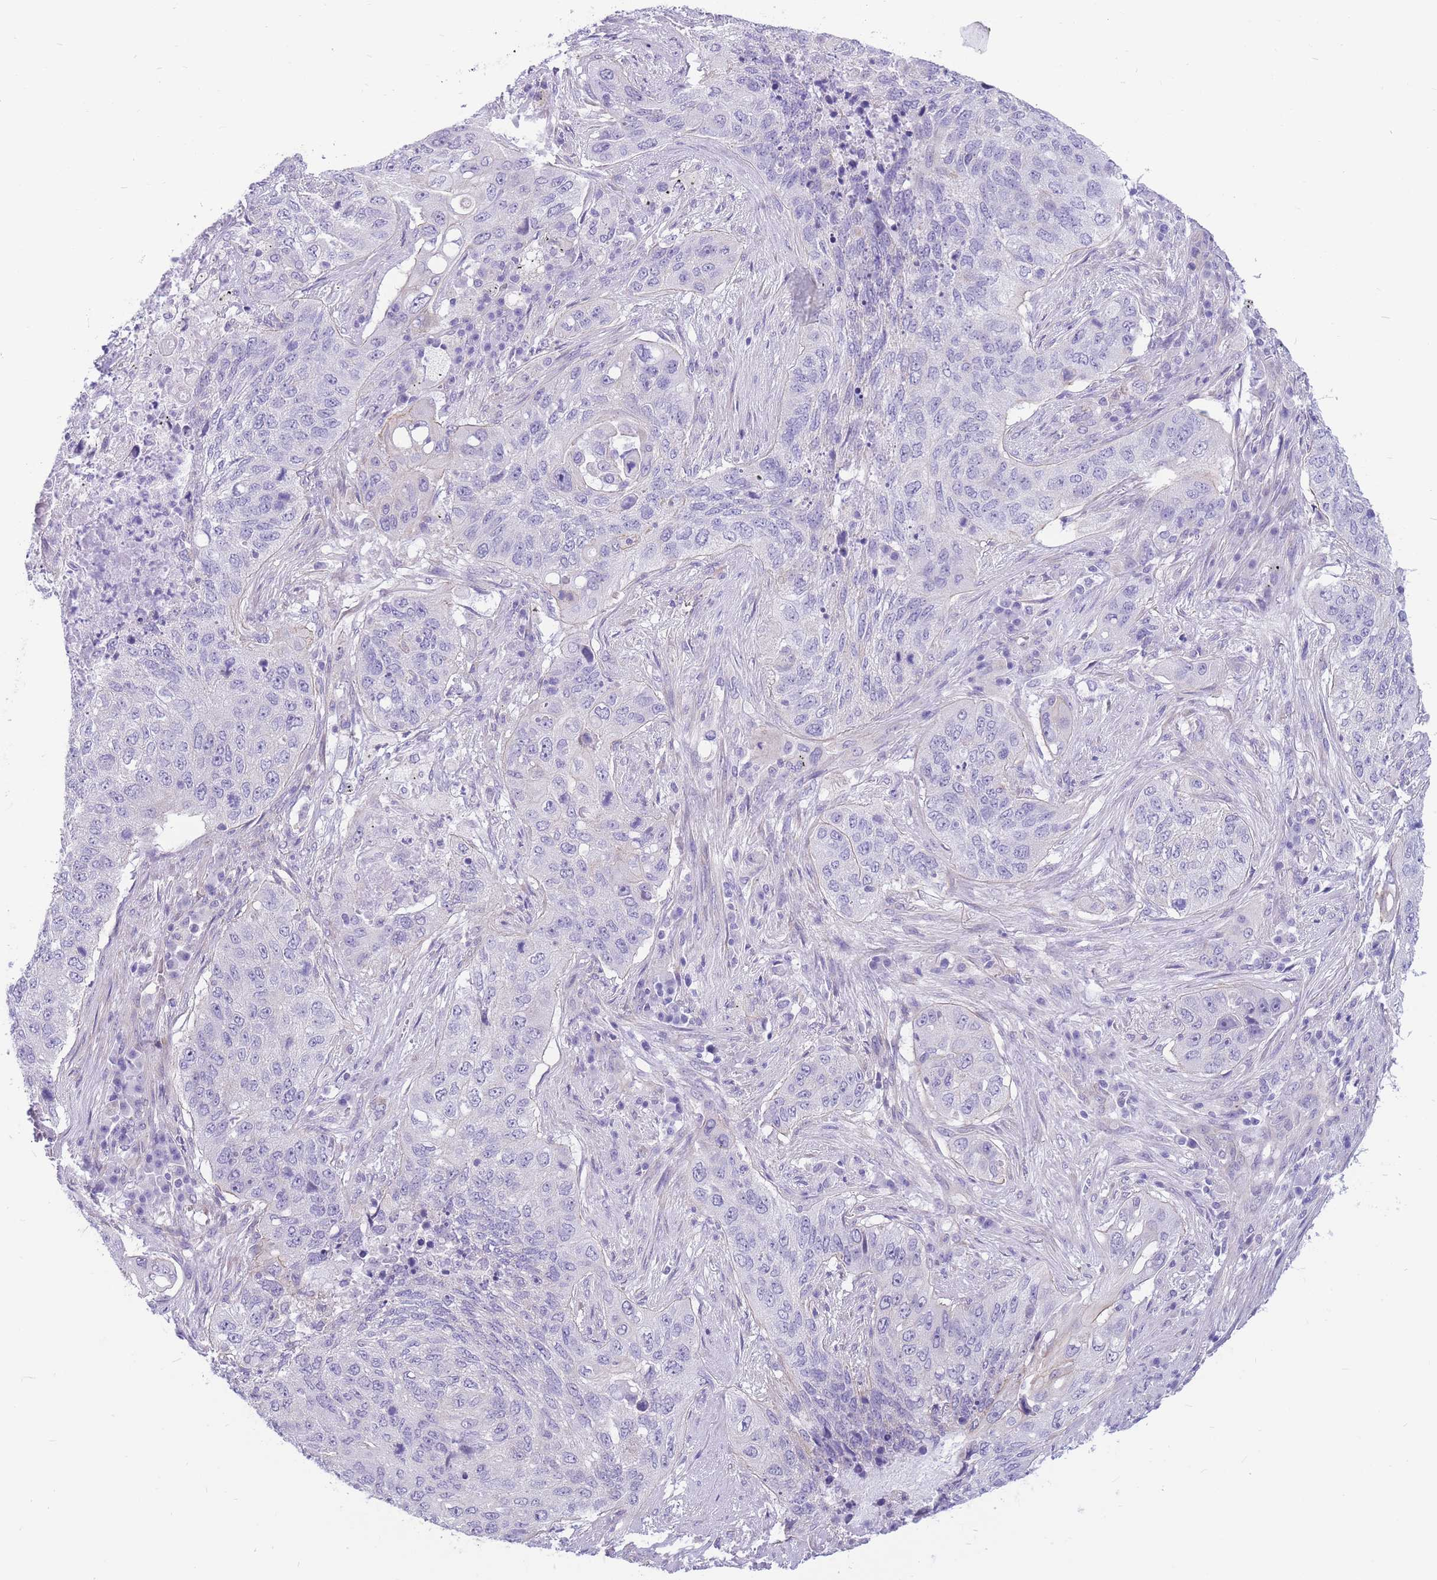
{"staining": {"intensity": "negative", "quantity": "none", "location": "none"}, "tissue": "lung cancer", "cell_type": "Tumor cells", "image_type": "cancer", "snomed": [{"axis": "morphology", "description": "Squamous cell carcinoma, NOS"}, {"axis": "topography", "description": "Lung"}], "caption": "A micrograph of human lung cancer (squamous cell carcinoma) is negative for staining in tumor cells.", "gene": "ZNF311", "patient": {"sex": "female", "age": 63}}